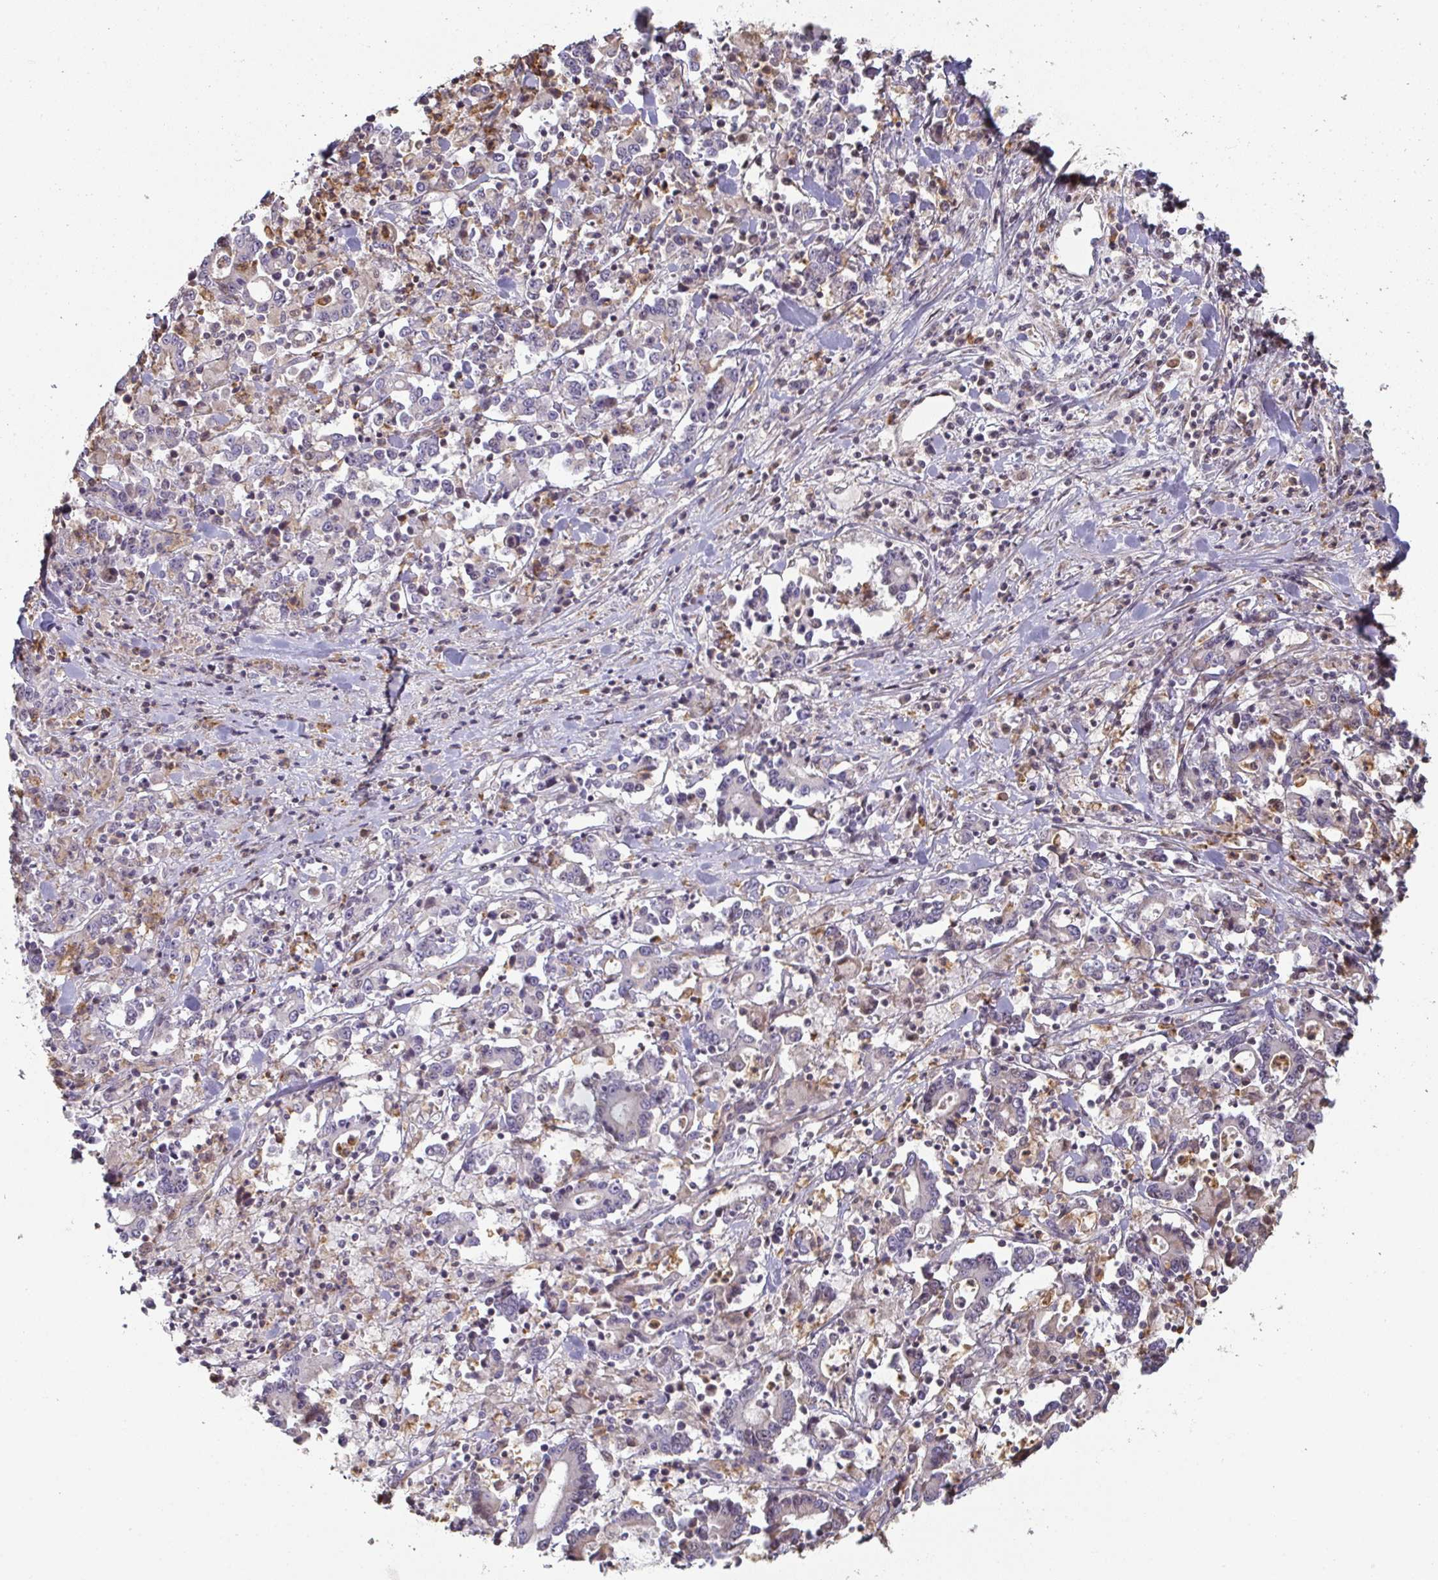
{"staining": {"intensity": "negative", "quantity": "none", "location": "none"}, "tissue": "stomach cancer", "cell_type": "Tumor cells", "image_type": "cancer", "snomed": [{"axis": "morphology", "description": "Adenocarcinoma, NOS"}, {"axis": "topography", "description": "Stomach, upper"}], "caption": "Micrograph shows no protein staining in tumor cells of stomach adenocarcinoma tissue.", "gene": "A1CF", "patient": {"sex": "male", "age": 68}}